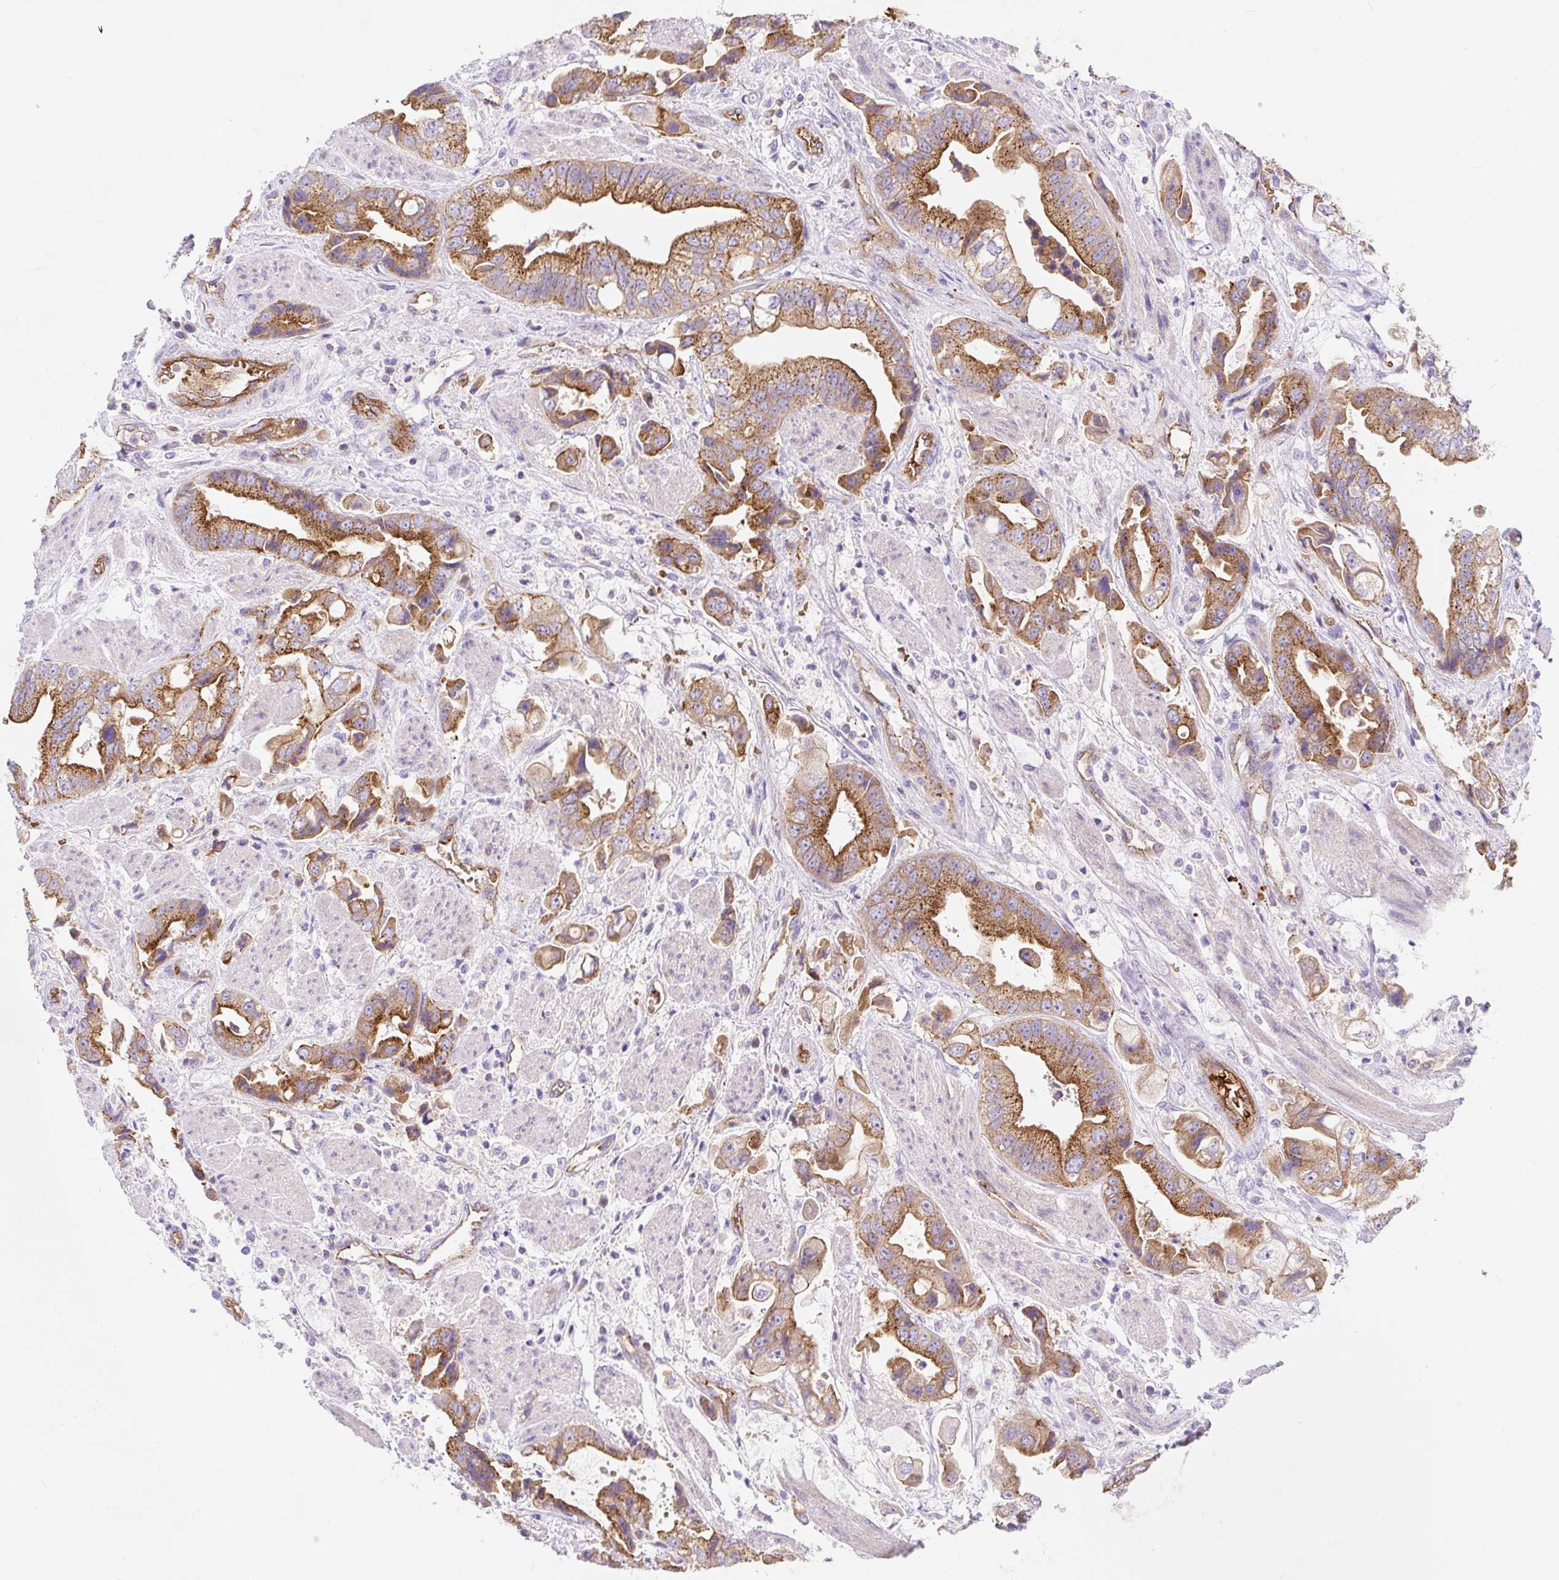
{"staining": {"intensity": "strong", "quantity": ">75%", "location": "cytoplasmic/membranous"}, "tissue": "stomach cancer", "cell_type": "Tumor cells", "image_type": "cancer", "snomed": [{"axis": "morphology", "description": "Adenocarcinoma, NOS"}, {"axis": "topography", "description": "Stomach"}], "caption": "This is an image of IHC staining of stomach cancer, which shows strong expression in the cytoplasmic/membranous of tumor cells.", "gene": "HIP1R", "patient": {"sex": "male", "age": 62}}